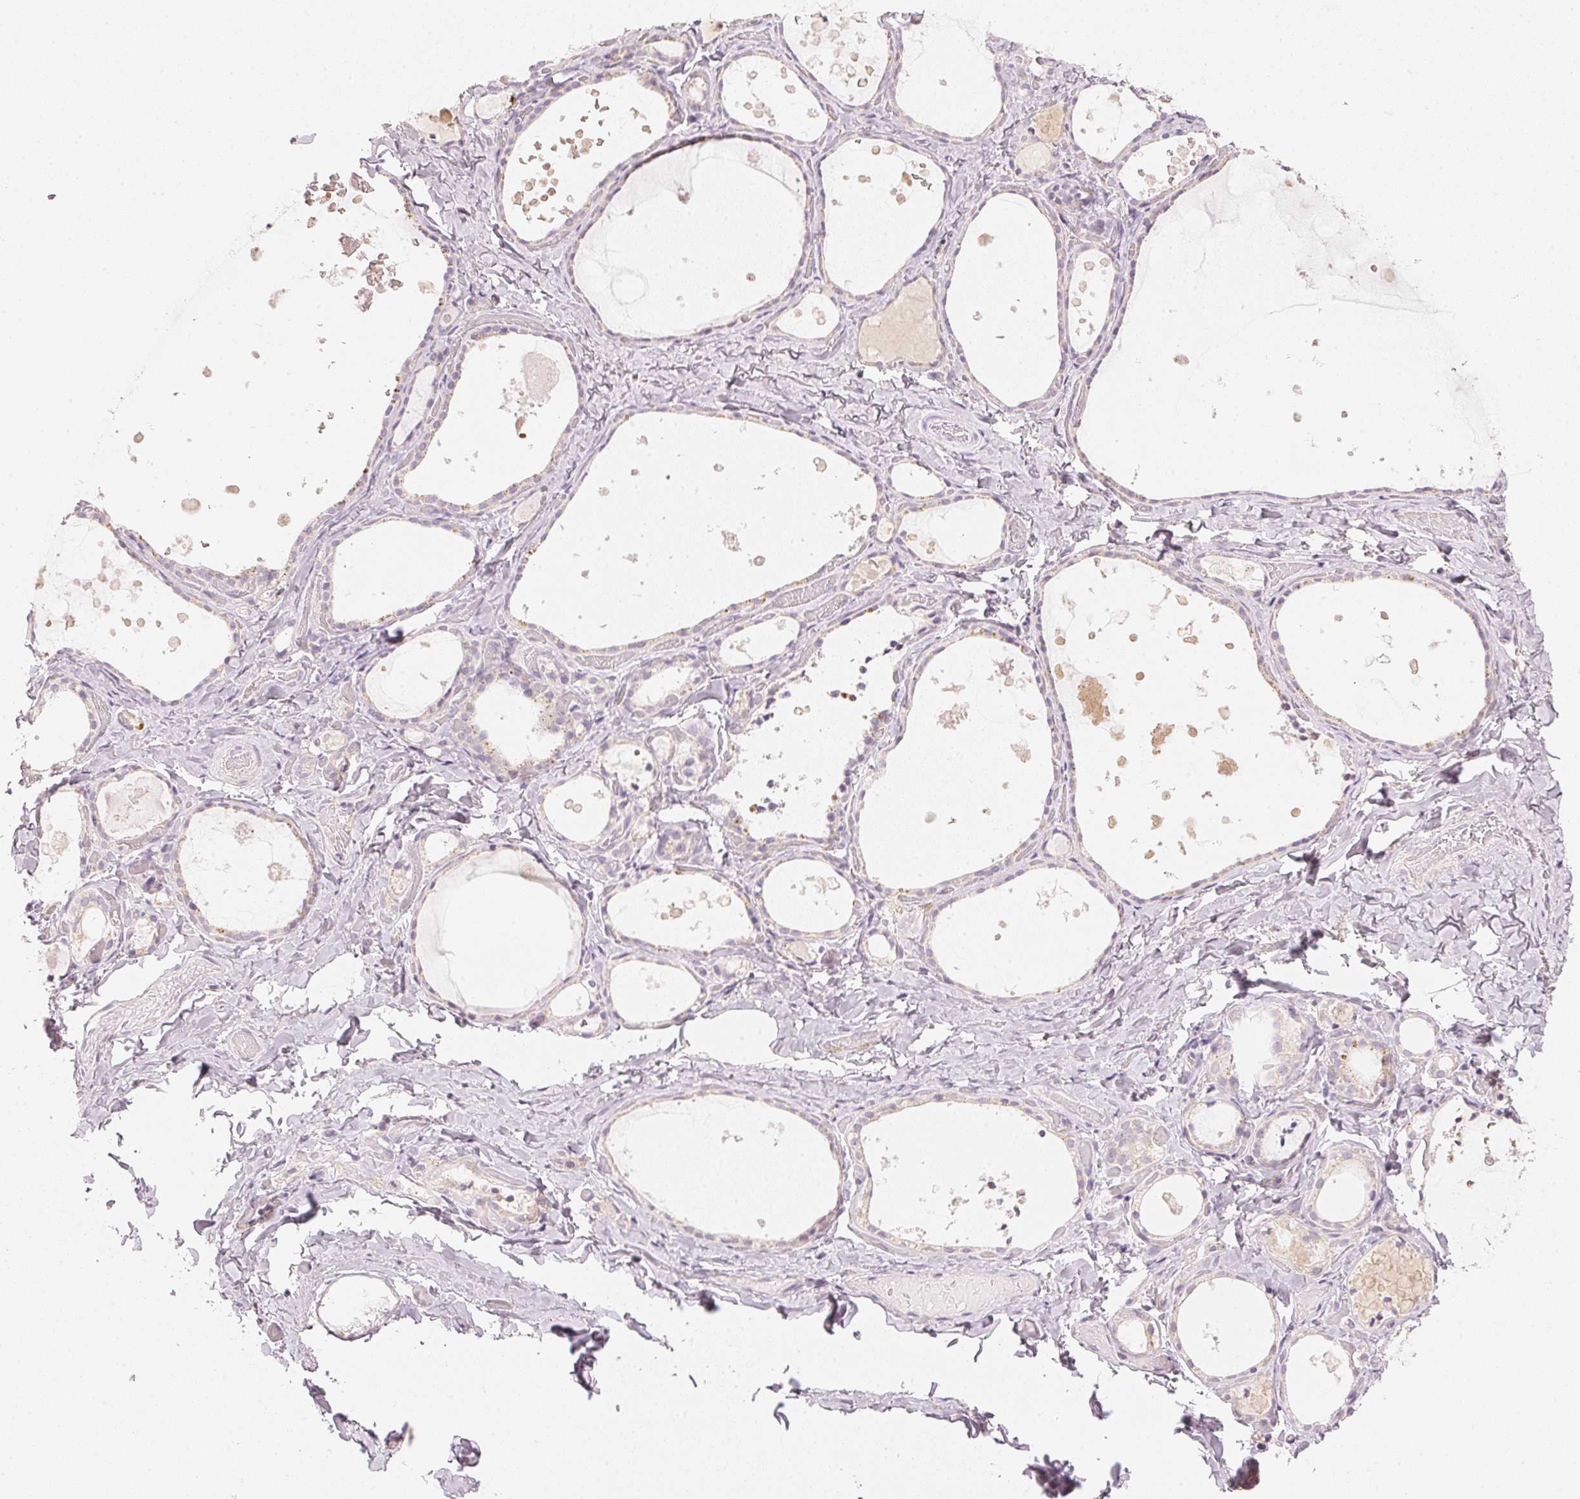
{"staining": {"intensity": "negative", "quantity": "none", "location": "none"}, "tissue": "thyroid gland", "cell_type": "Glandular cells", "image_type": "normal", "snomed": [{"axis": "morphology", "description": "Normal tissue, NOS"}, {"axis": "topography", "description": "Thyroid gland"}], "caption": "High magnification brightfield microscopy of unremarkable thyroid gland stained with DAB (brown) and counterstained with hematoxylin (blue): glandular cells show no significant expression. (DAB IHC visualized using brightfield microscopy, high magnification).", "gene": "RMDN2", "patient": {"sex": "female", "age": 56}}